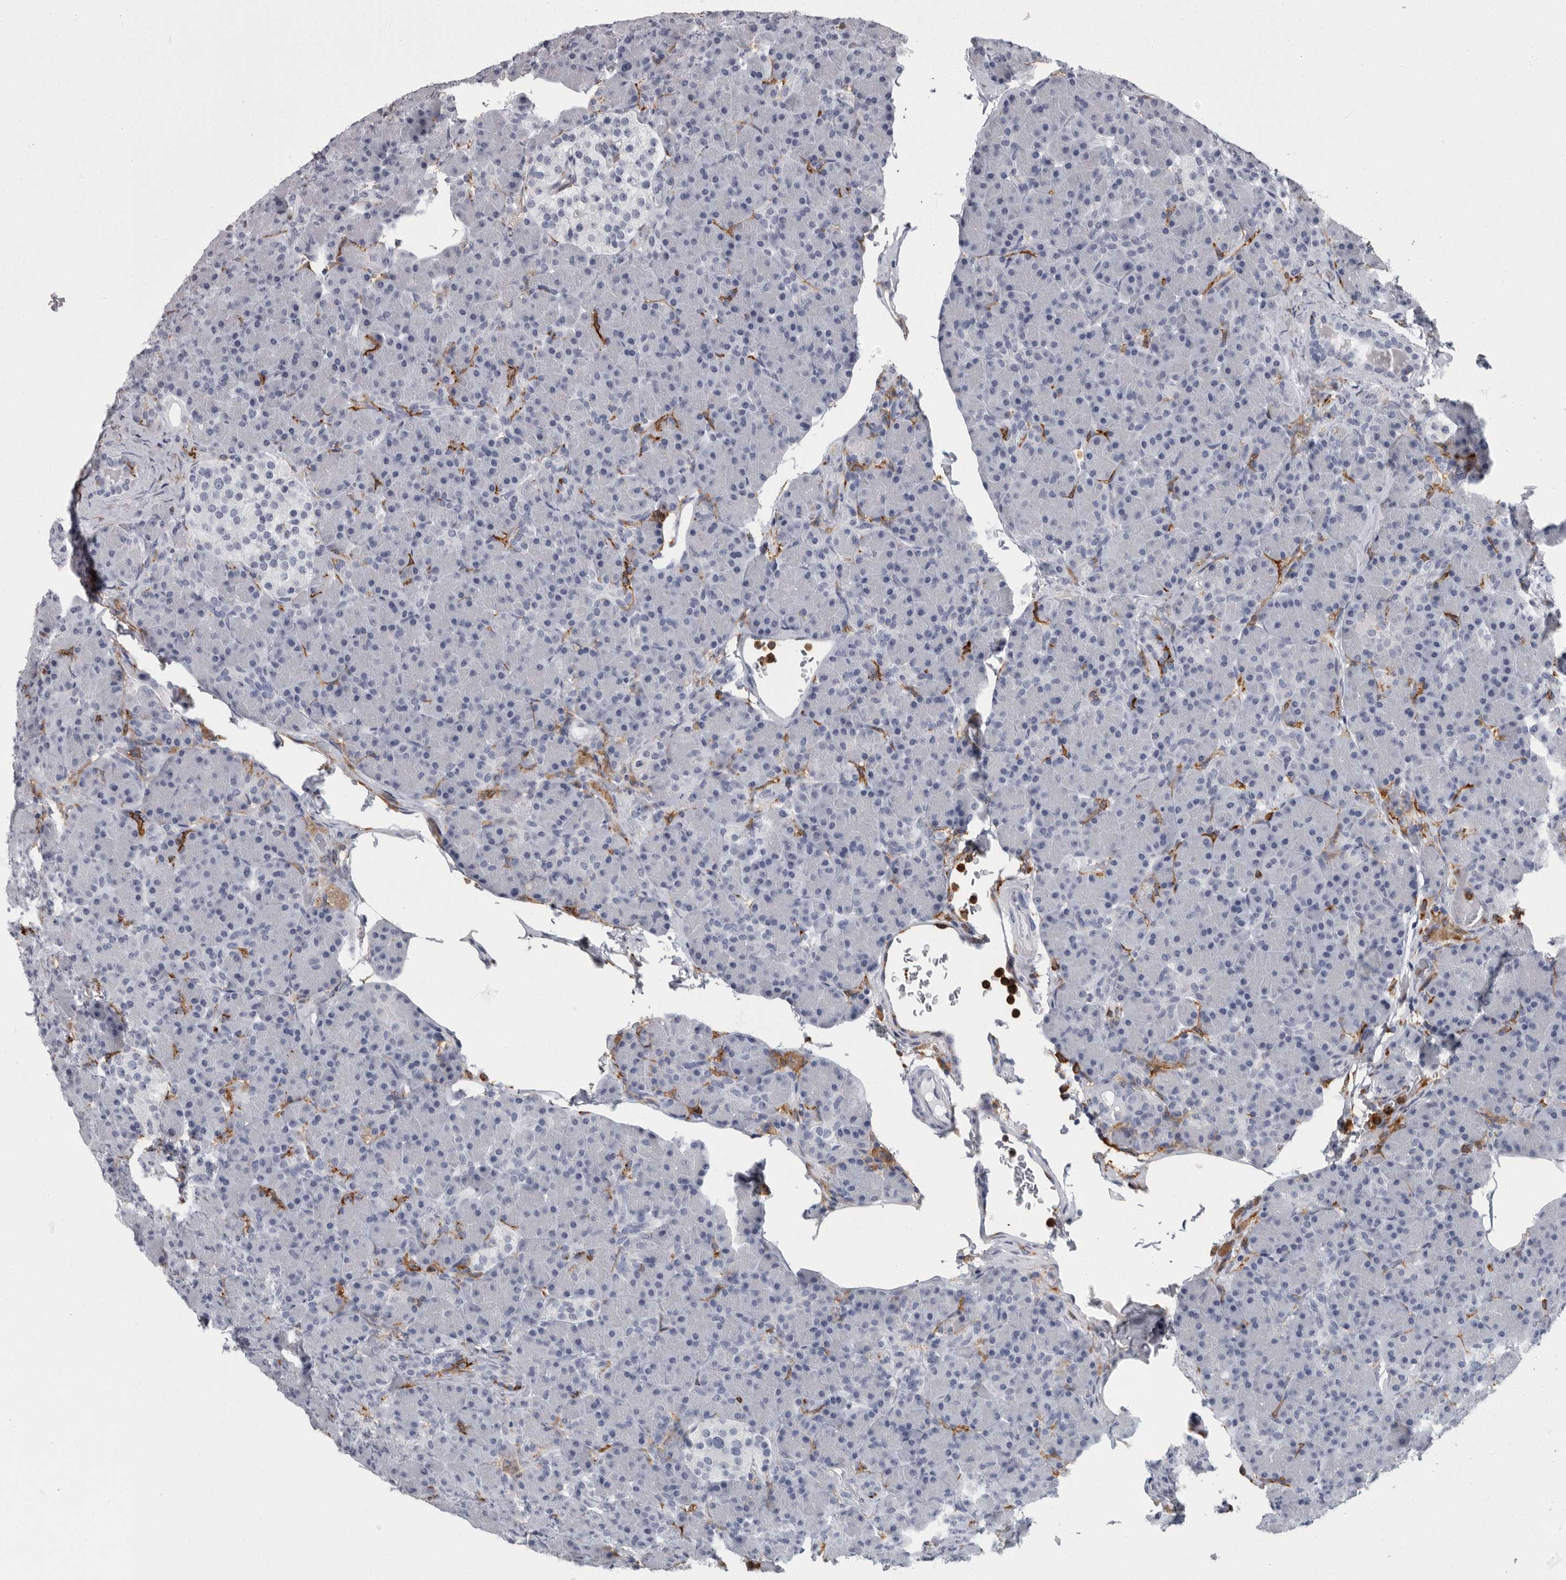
{"staining": {"intensity": "negative", "quantity": "none", "location": "none"}, "tissue": "pancreas", "cell_type": "Exocrine glandular cells", "image_type": "normal", "snomed": [{"axis": "morphology", "description": "Normal tissue, NOS"}, {"axis": "topography", "description": "Pancreas"}], "caption": "The immunohistochemistry image has no significant expression in exocrine glandular cells of pancreas. (Brightfield microscopy of DAB (3,3'-diaminobenzidine) immunohistochemistry (IHC) at high magnification).", "gene": "FCER1G", "patient": {"sex": "female", "age": 43}}